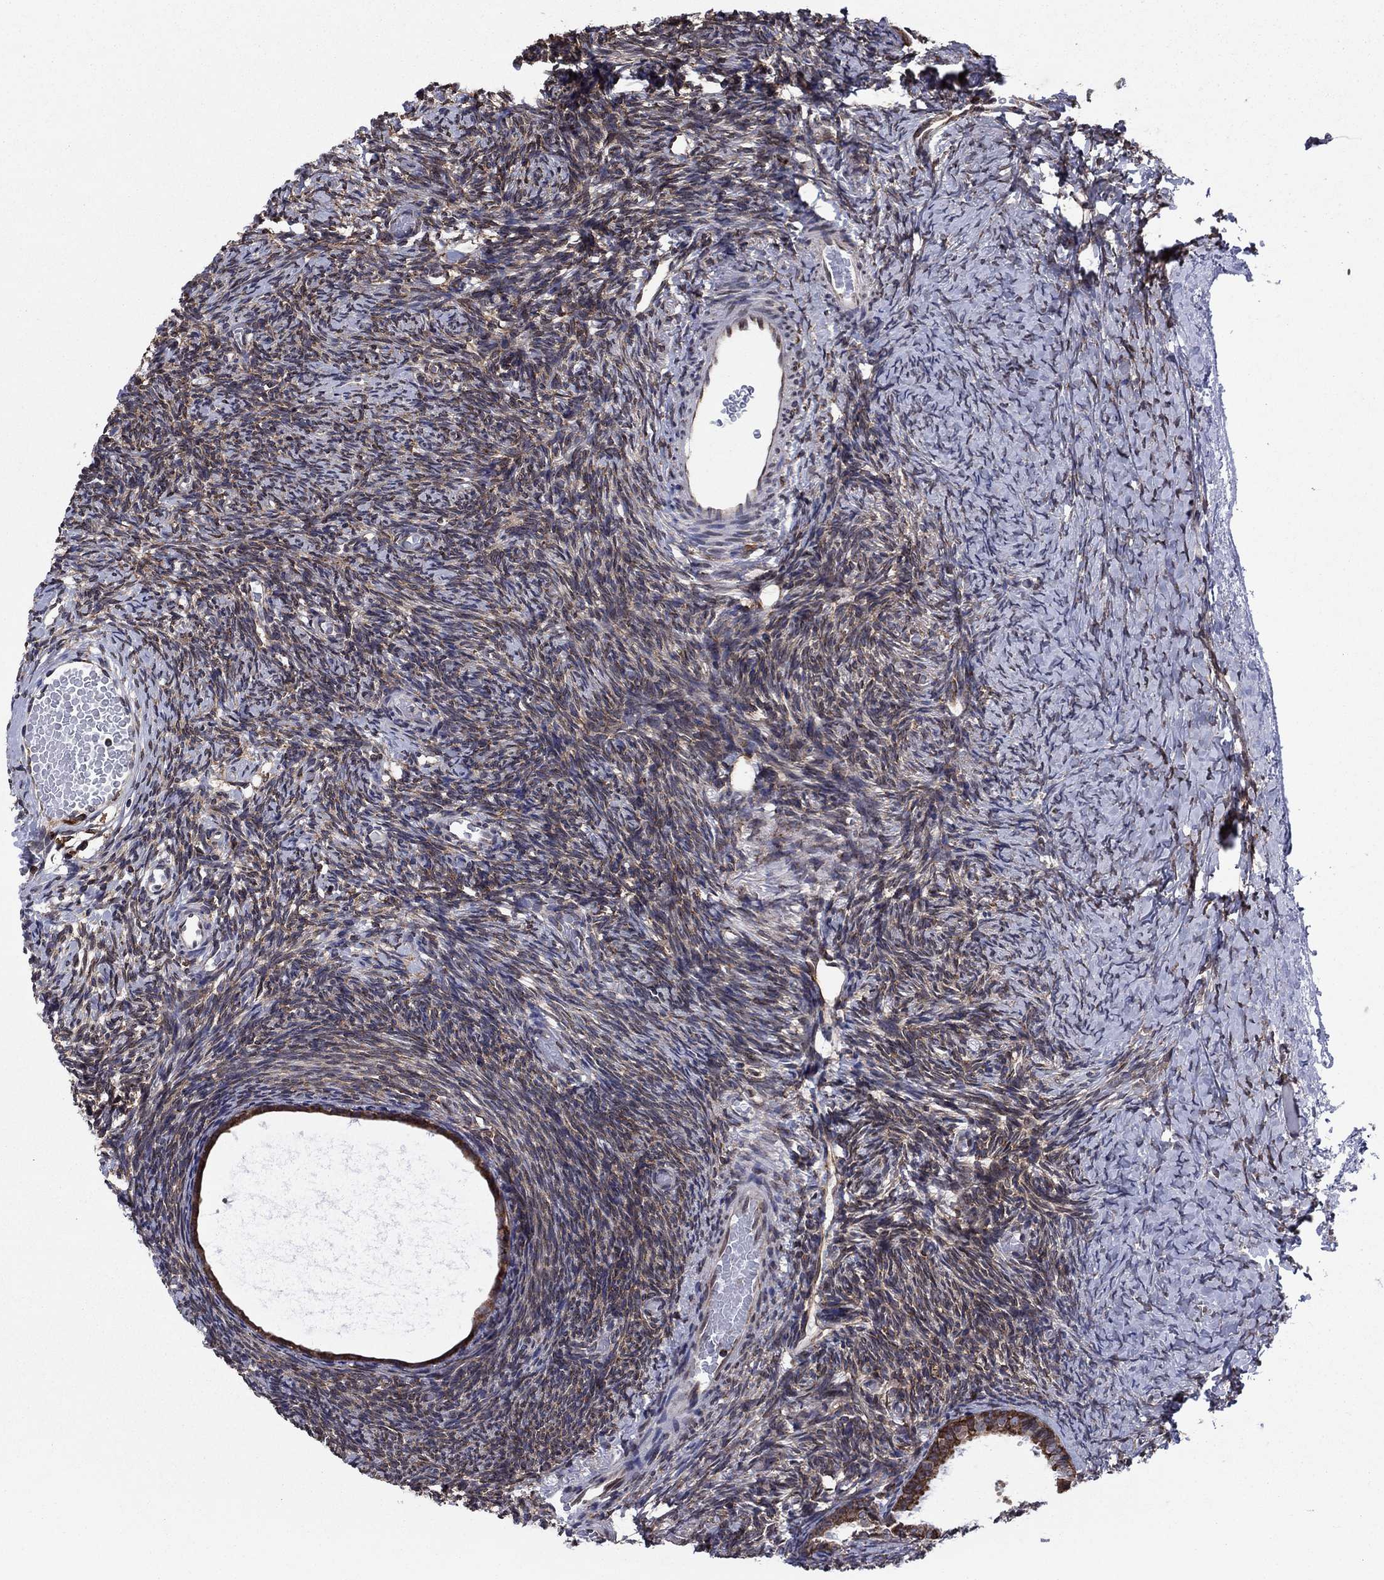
{"staining": {"intensity": "strong", "quantity": ">75%", "location": "cytoplasmic/membranous"}, "tissue": "ovary", "cell_type": "Follicle cells", "image_type": "normal", "snomed": [{"axis": "morphology", "description": "Normal tissue, NOS"}, {"axis": "topography", "description": "Ovary"}], "caption": "Protein expression analysis of benign ovary demonstrates strong cytoplasmic/membranous expression in about >75% of follicle cells.", "gene": "YBX1", "patient": {"sex": "female", "age": 39}}